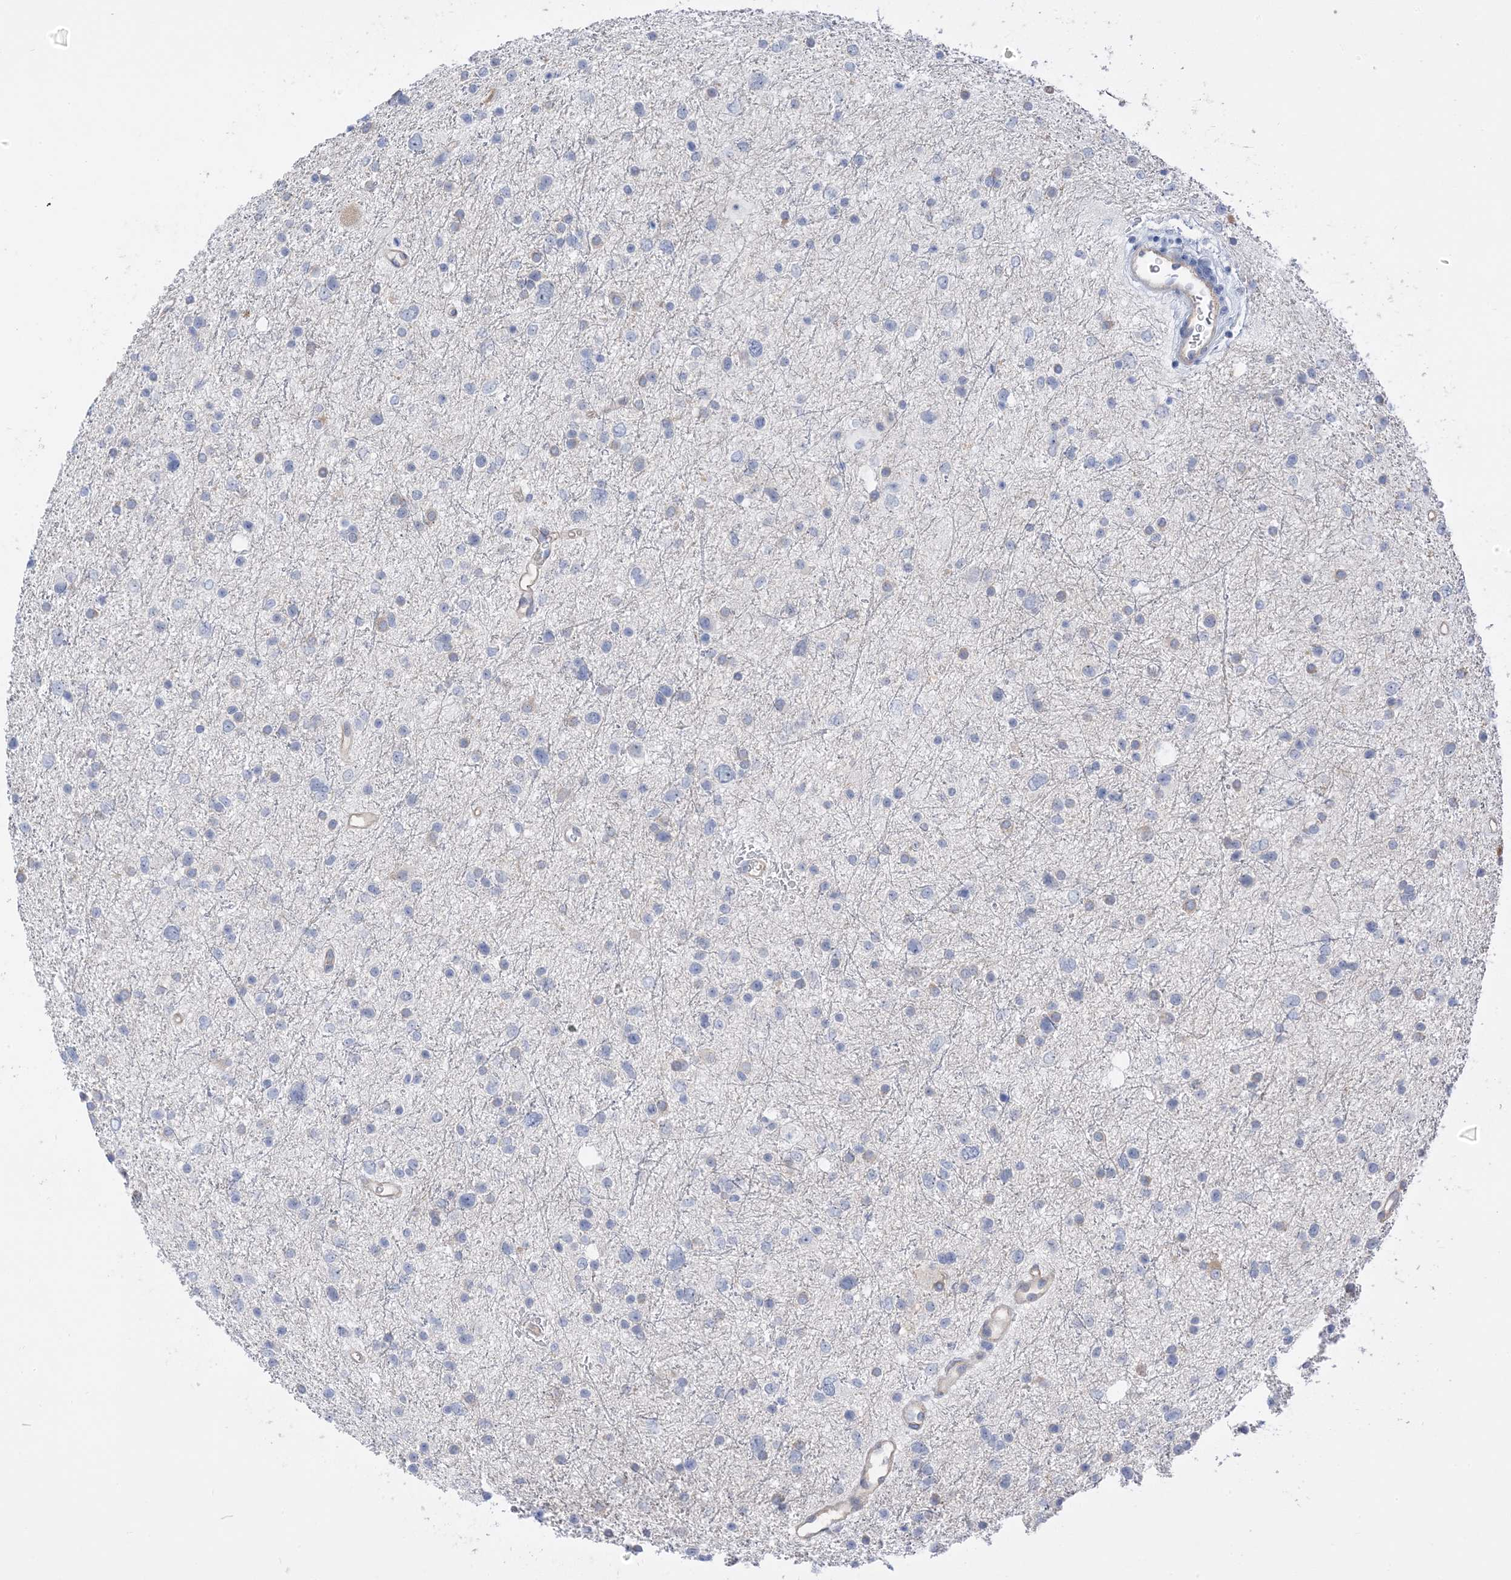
{"staining": {"intensity": "negative", "quantity": "none", "location": "none"}, "tissue": "glioma", "cell_type": "Tumor cells", "image_type": "cancer", "snomed": [{"axis": "morphology", "description": "Glioma, malignant, Low grade"}, {"axis": "topography", "description": "Brain"}], "caption": "This is a image of immunohistochemistry (IHC) staining of low-grade glioma (malignant), which shows no staining in tumor cells.", "gene": "IL36B", "patient": {"sex": "female", "age": 37}}